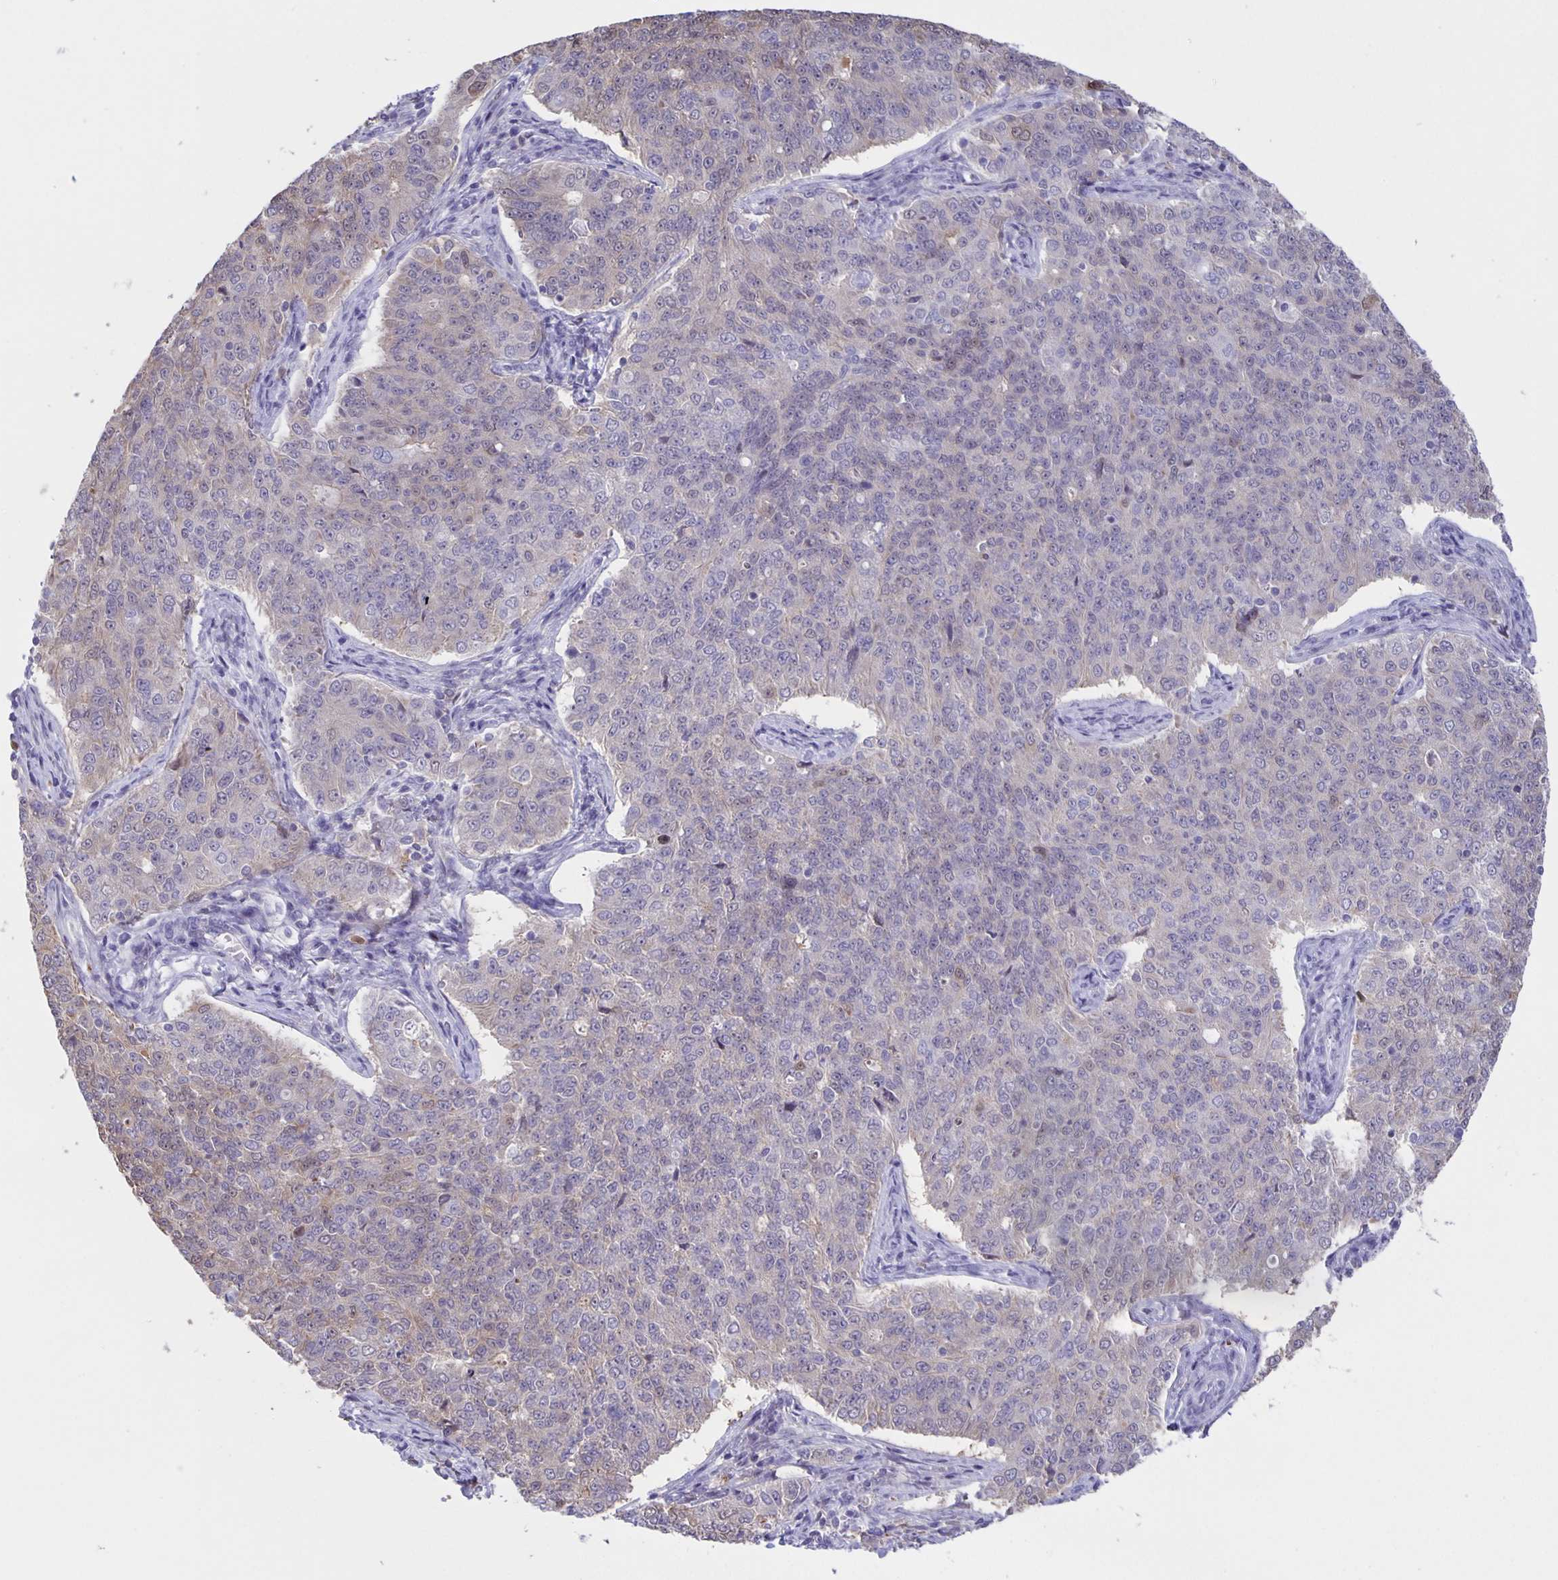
{"staining": {"intensity": "negative", "quantity": "none", "location": "none"}, "tissue": "endometrial cancer", "cell_type": "Tumor cells", "image_type": "cancer", "snomed": [{"axis": "morphology", "description": "Adenocarcinoma, NOS"}, {"axis": "topography", "description": "Endometrium"}], "caption": "Adenocarcinoma (endometrial) stained for a protein using immunohistochemistry exhibits no staining tumor cells.", "gene": "MARCHF6", "patient": {"sex": "female", "age": 43}}